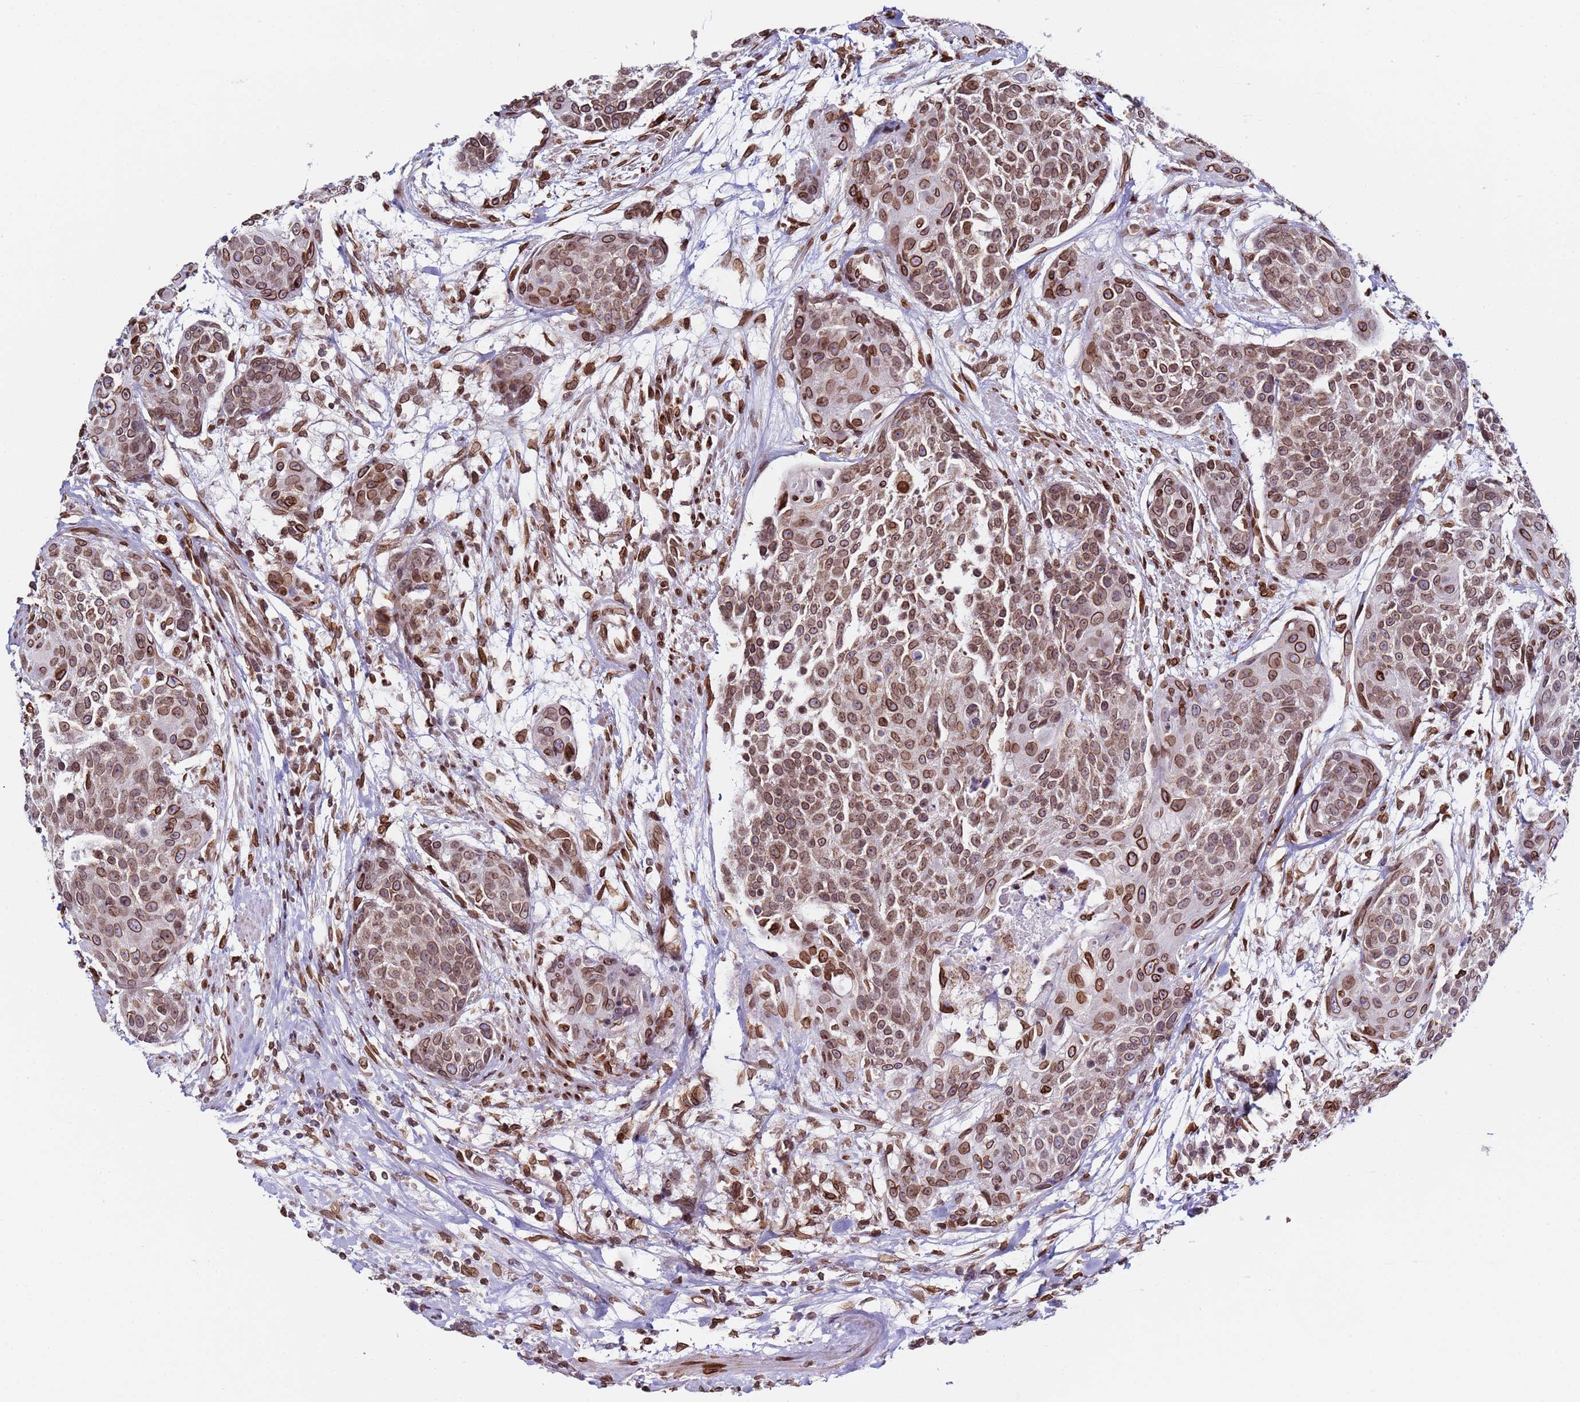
{"staining": {"intensity": "moderate", "quantity": ">75%", "location": "cytoplasmic/membranous,nuclear"}, "tissue": "urothelial cancer", "cell_type": "Tumor cells", "image_type": "cancer", "snomed": [{"axis": "morphology", "description": "Urothelial carcinoma, High grade"}, {"axis": "topography", "description": "Urinary bladder"}], "caption": "Immunohistochemical staining of human high-grade urothelial carcinoma exhibits moderate cytoplasmic/membranous and nuclear protein staining in approximately >75% of tumor cells. (DAB = brown stain, brightfield microscopy at high magnification).", "gene": "TOR1AIP1", "patient": {"sex": "female", "age": 63}}